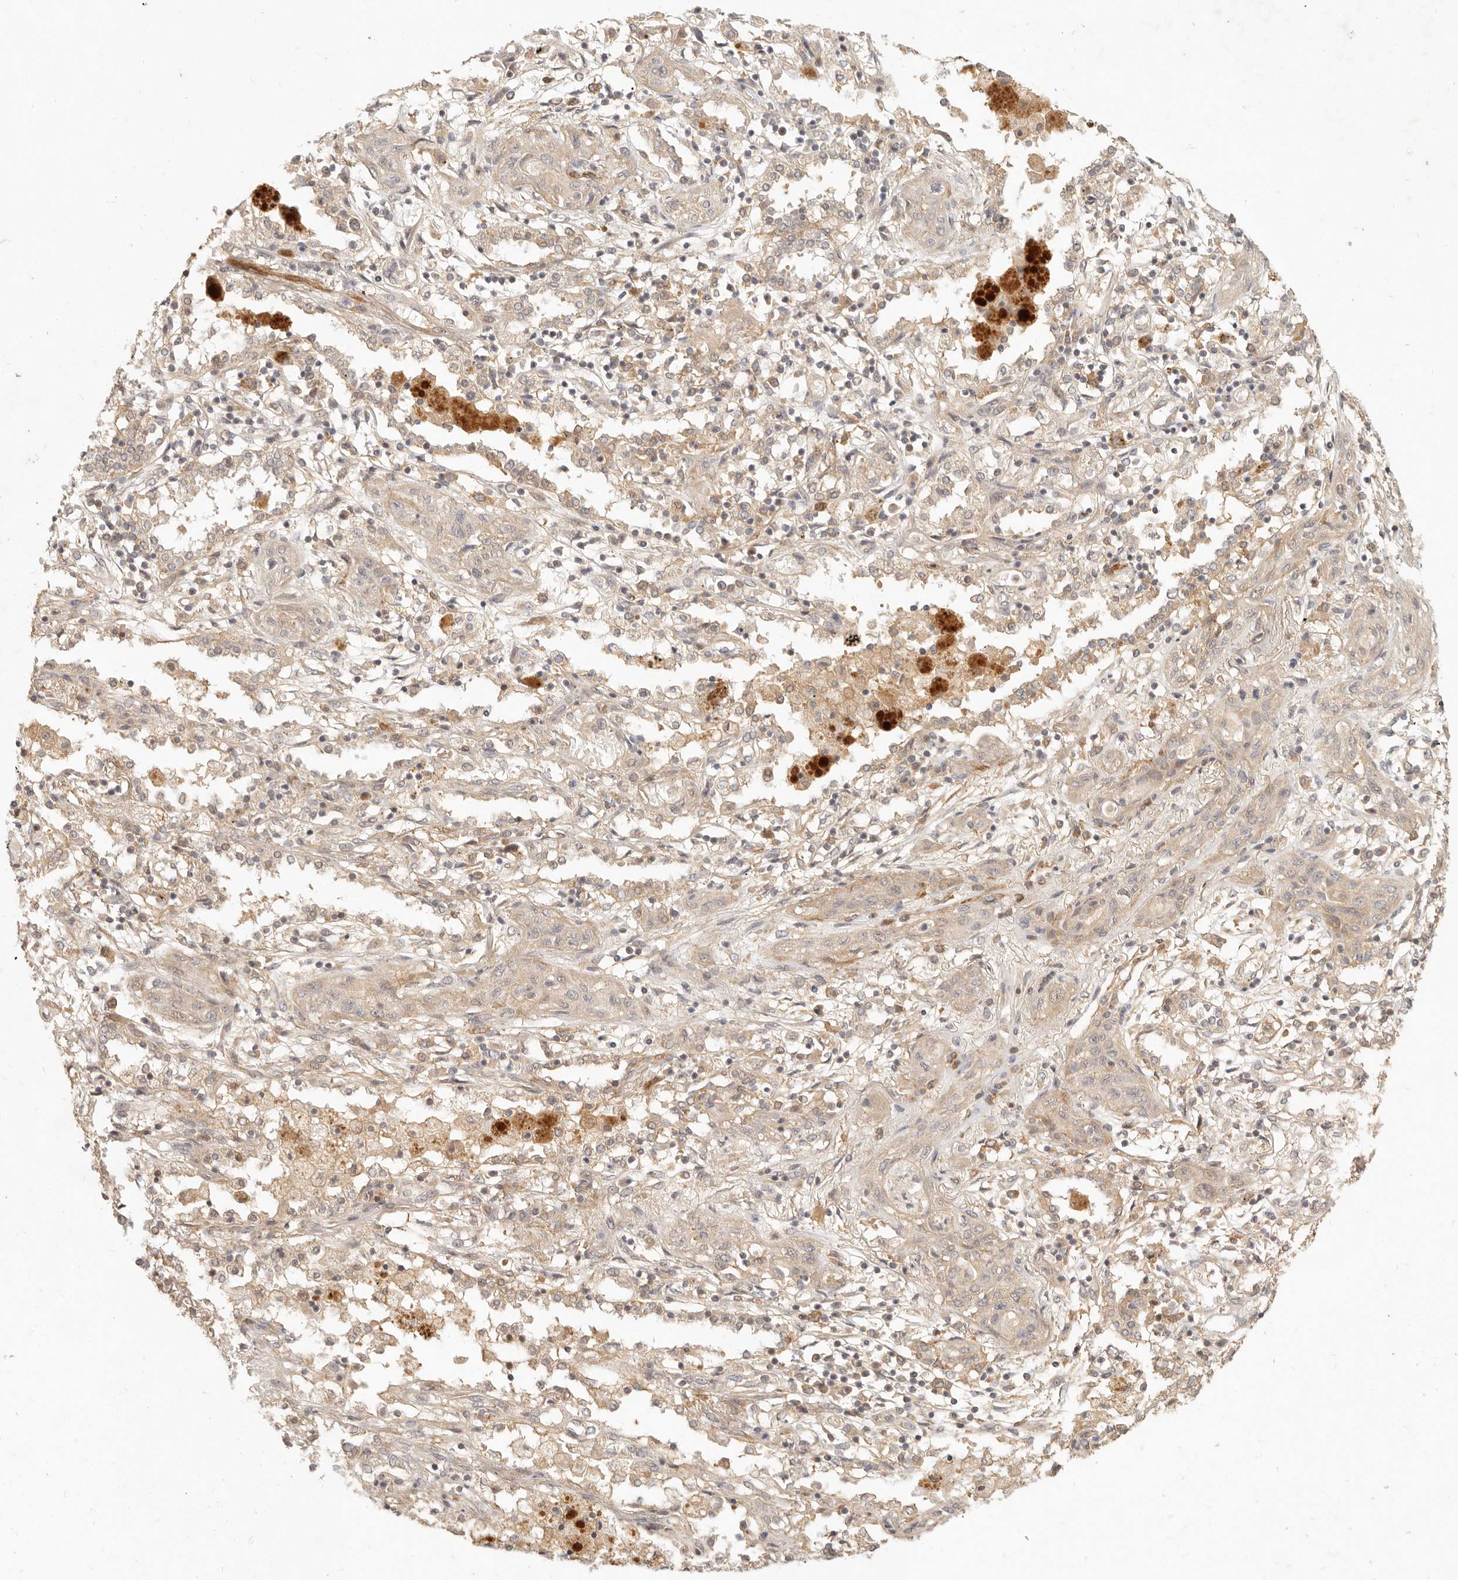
{"staining": {"intensity": "weak", "quantity": ">75%", "location": "cytoplasmic/membranous"}, "tissue": "lung cancer", "cell_type": "Tumor cells", "image_type": "cancer", "snomed": [{"axis": "morphology", "description": "Squamous cell carcinoma, NOS"}, {"axis": "topography", "description": "Lung"}], "caption": "Human lung cancer (squamous cell carcinoma) stained with a protein marker exhibits weak staining in tumor cells.", "gene": "VIPR1", "patient": {"sex": "female", "age": 47}}